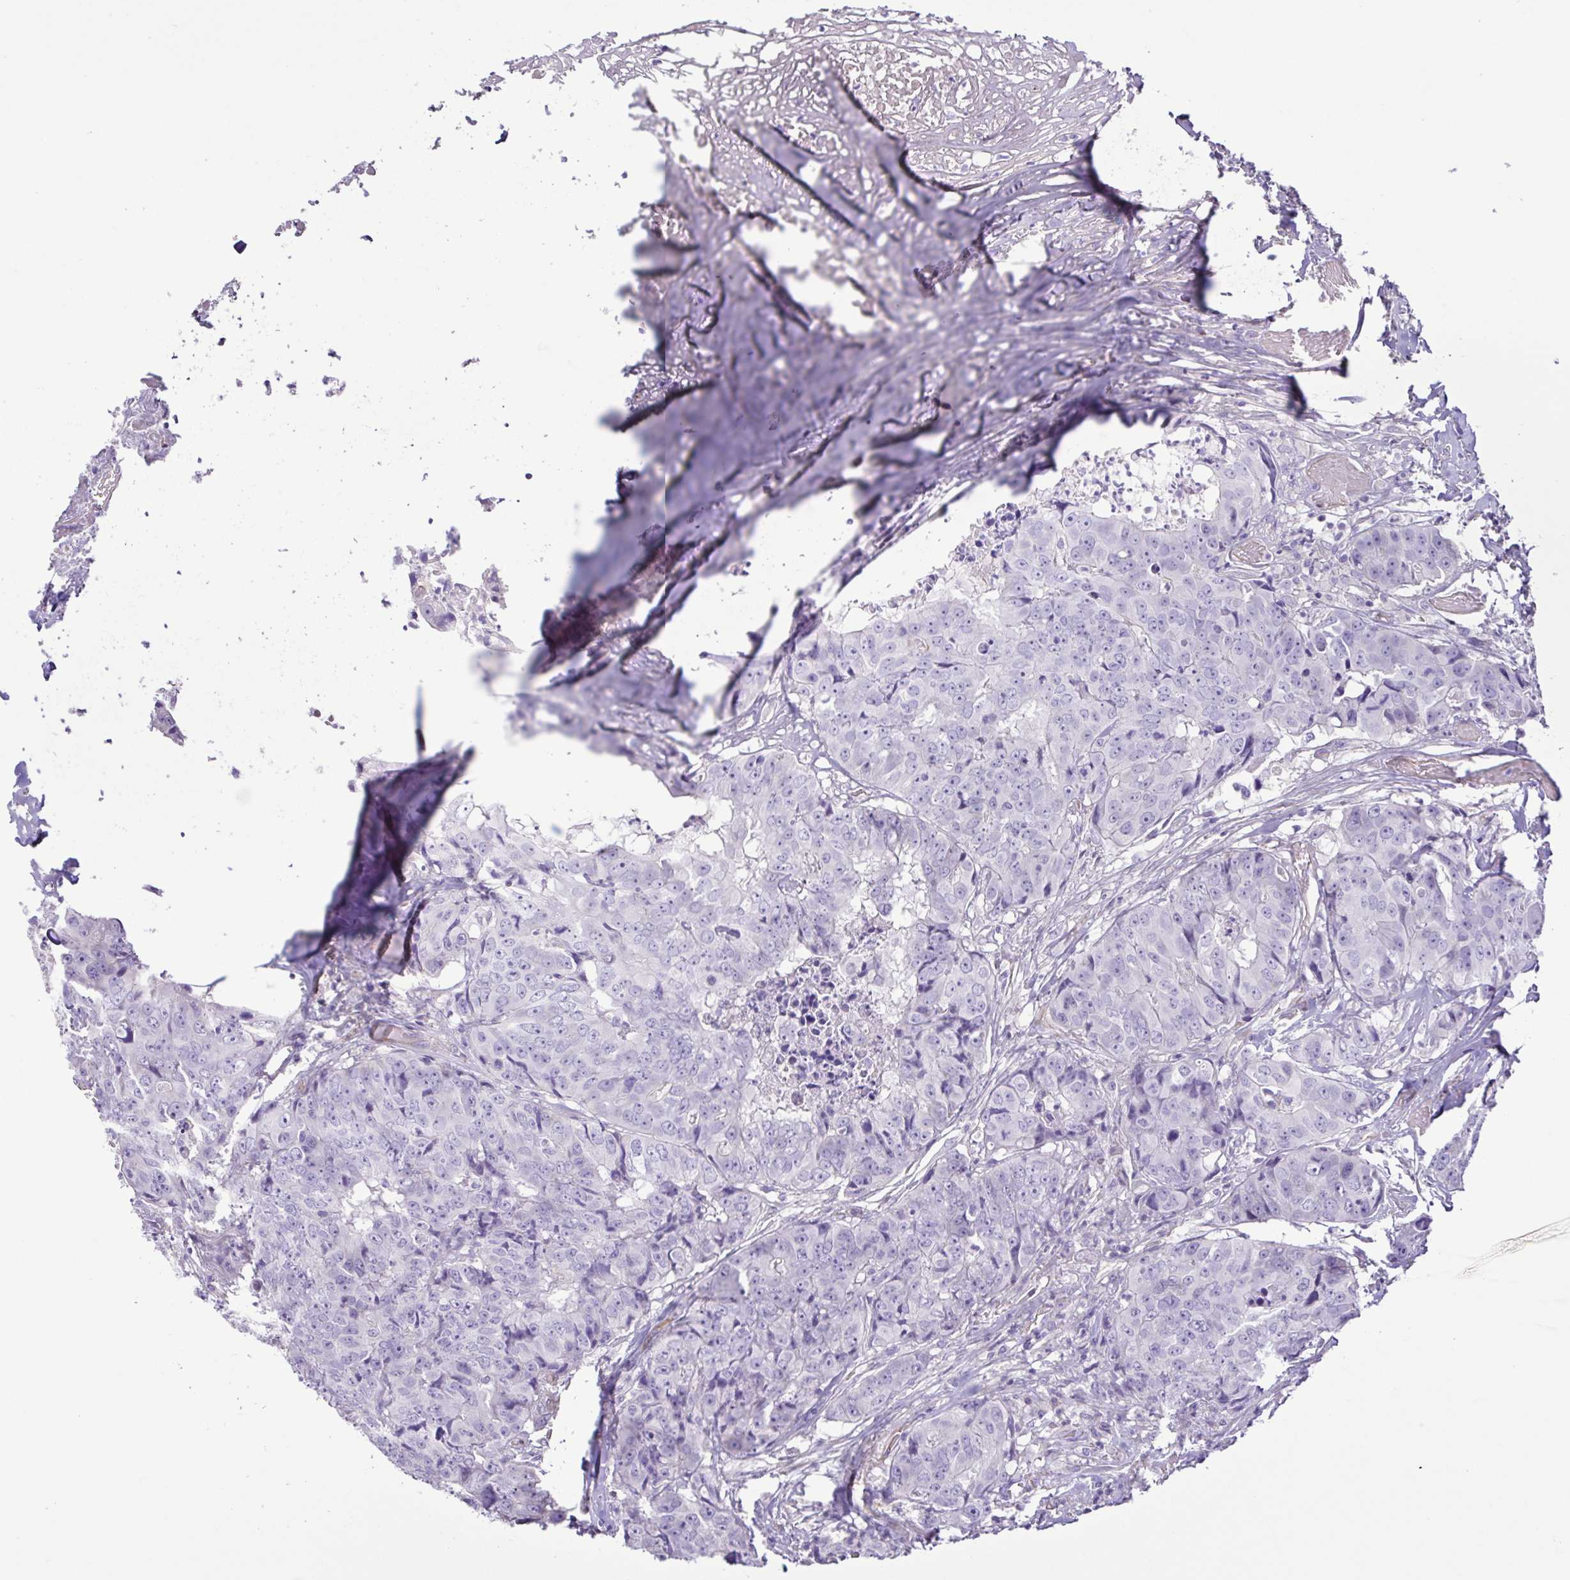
{"staining": {"intensity": "negative", "quantity": "none", "location": "none"}, "tissue": "colorectal cancer", "cell_type": "Tumor cells", "image_type": "cancer", "snomed": [{"axis": "morphology", "description": "Adenocarcinoma, NOS"}, {"axis": "topography", "description": "Rectum"}], "caption": "Photomicrograph shows no significant protein positivity in tumor cells of colorectal adenocarcinoma. The staining is performed using DAB brown chromogen with nuclei counter-stained in using hematoxylin.", "gene": "FLT1", "patient": {"sex": "female", "age": 62}}